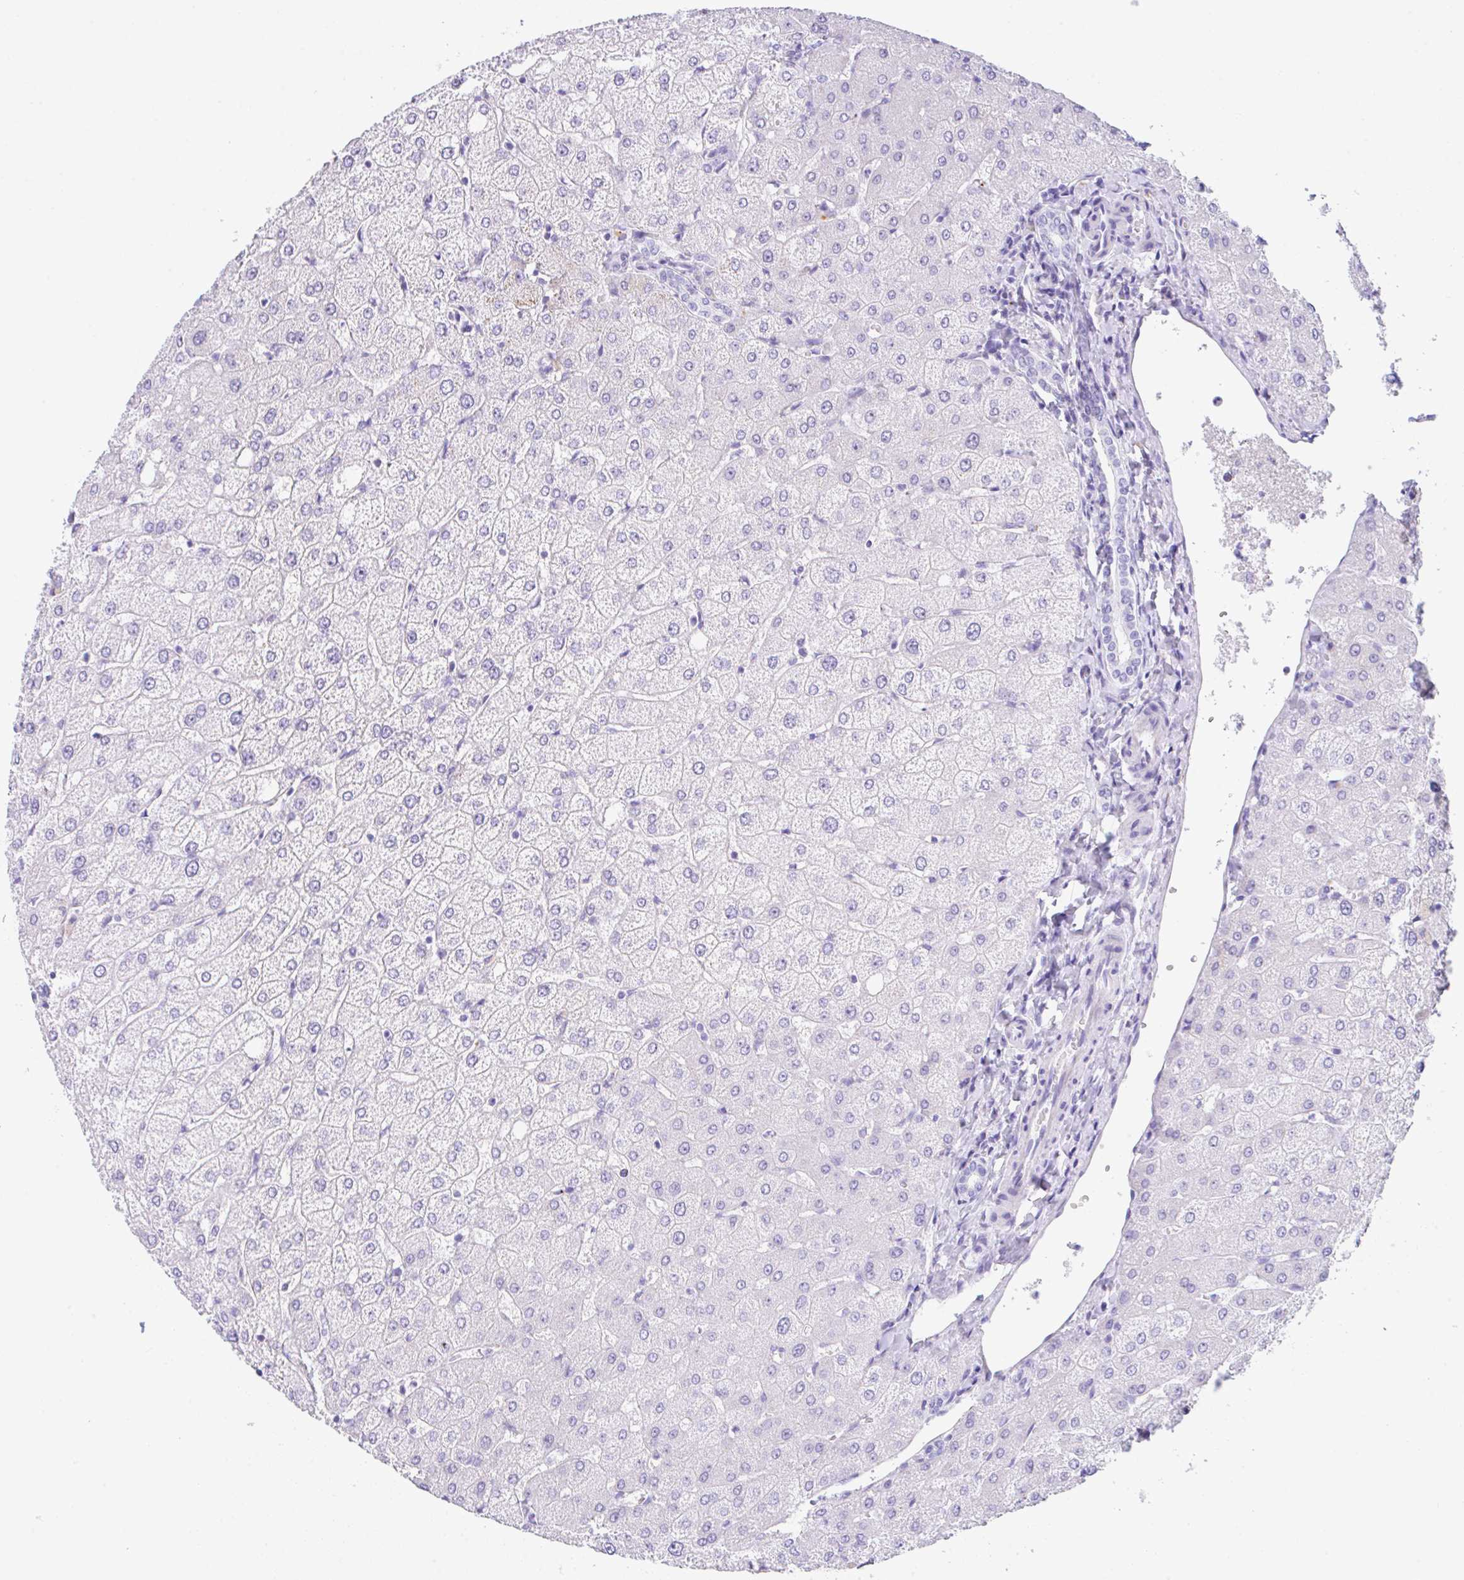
{"staining": {"intensity": "negative", "quantity": "none", "location": "none"}, "tissue": "liver", "cell_type": "Cholangiocytes", "image_type": "normal", "snomed": [{"axis": "morphology", "description": "Normal tissue, NOS"}, {"axis": "topography", "description": "Liver"}], "caption": "This is an immunohistochemistry micrograph of benign liver. There is no expression in cholangiocytes.", "gene": "NDUFAF8", "patient": {"sex": "female", "age": 54}}